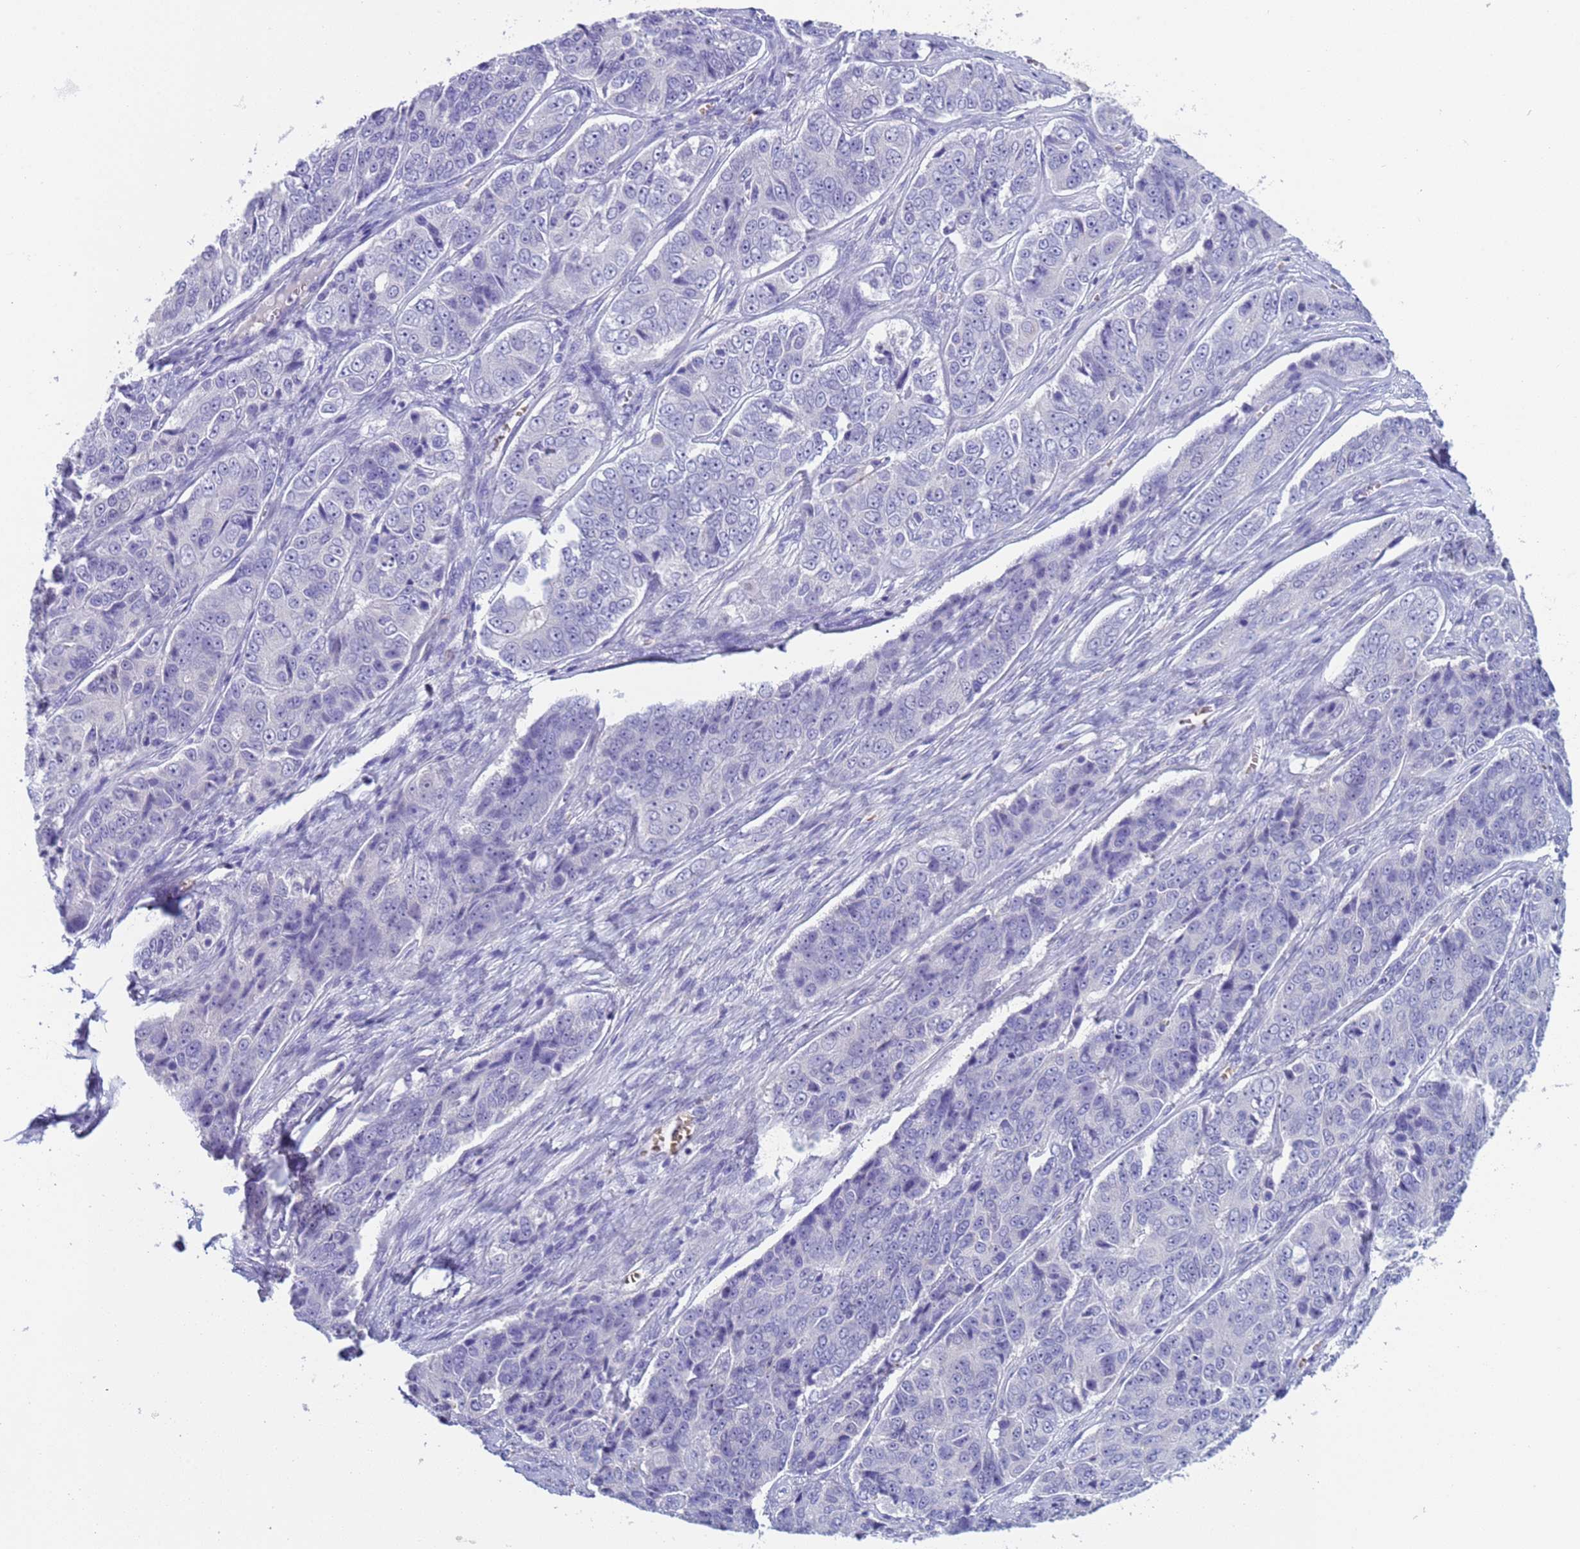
{"staining": {"intensity": "negative", "quantity": "none", "location": "none"}, "tissue": "ovarian cancer", "cell_type": "Tumor cells", "image_type": "cancer", "snomed": [{"axis": "morphology", "description": "Carcinoma, endometroid"}, {"axis": "topography", "description": "Ovary"}], "caption": "Protein analysis of endometroid carcinoma (ovarian) displays no significant expression in tumor cells.", "gene": "KBTBD3", "patient": {"sex": "female", "age": 51}}